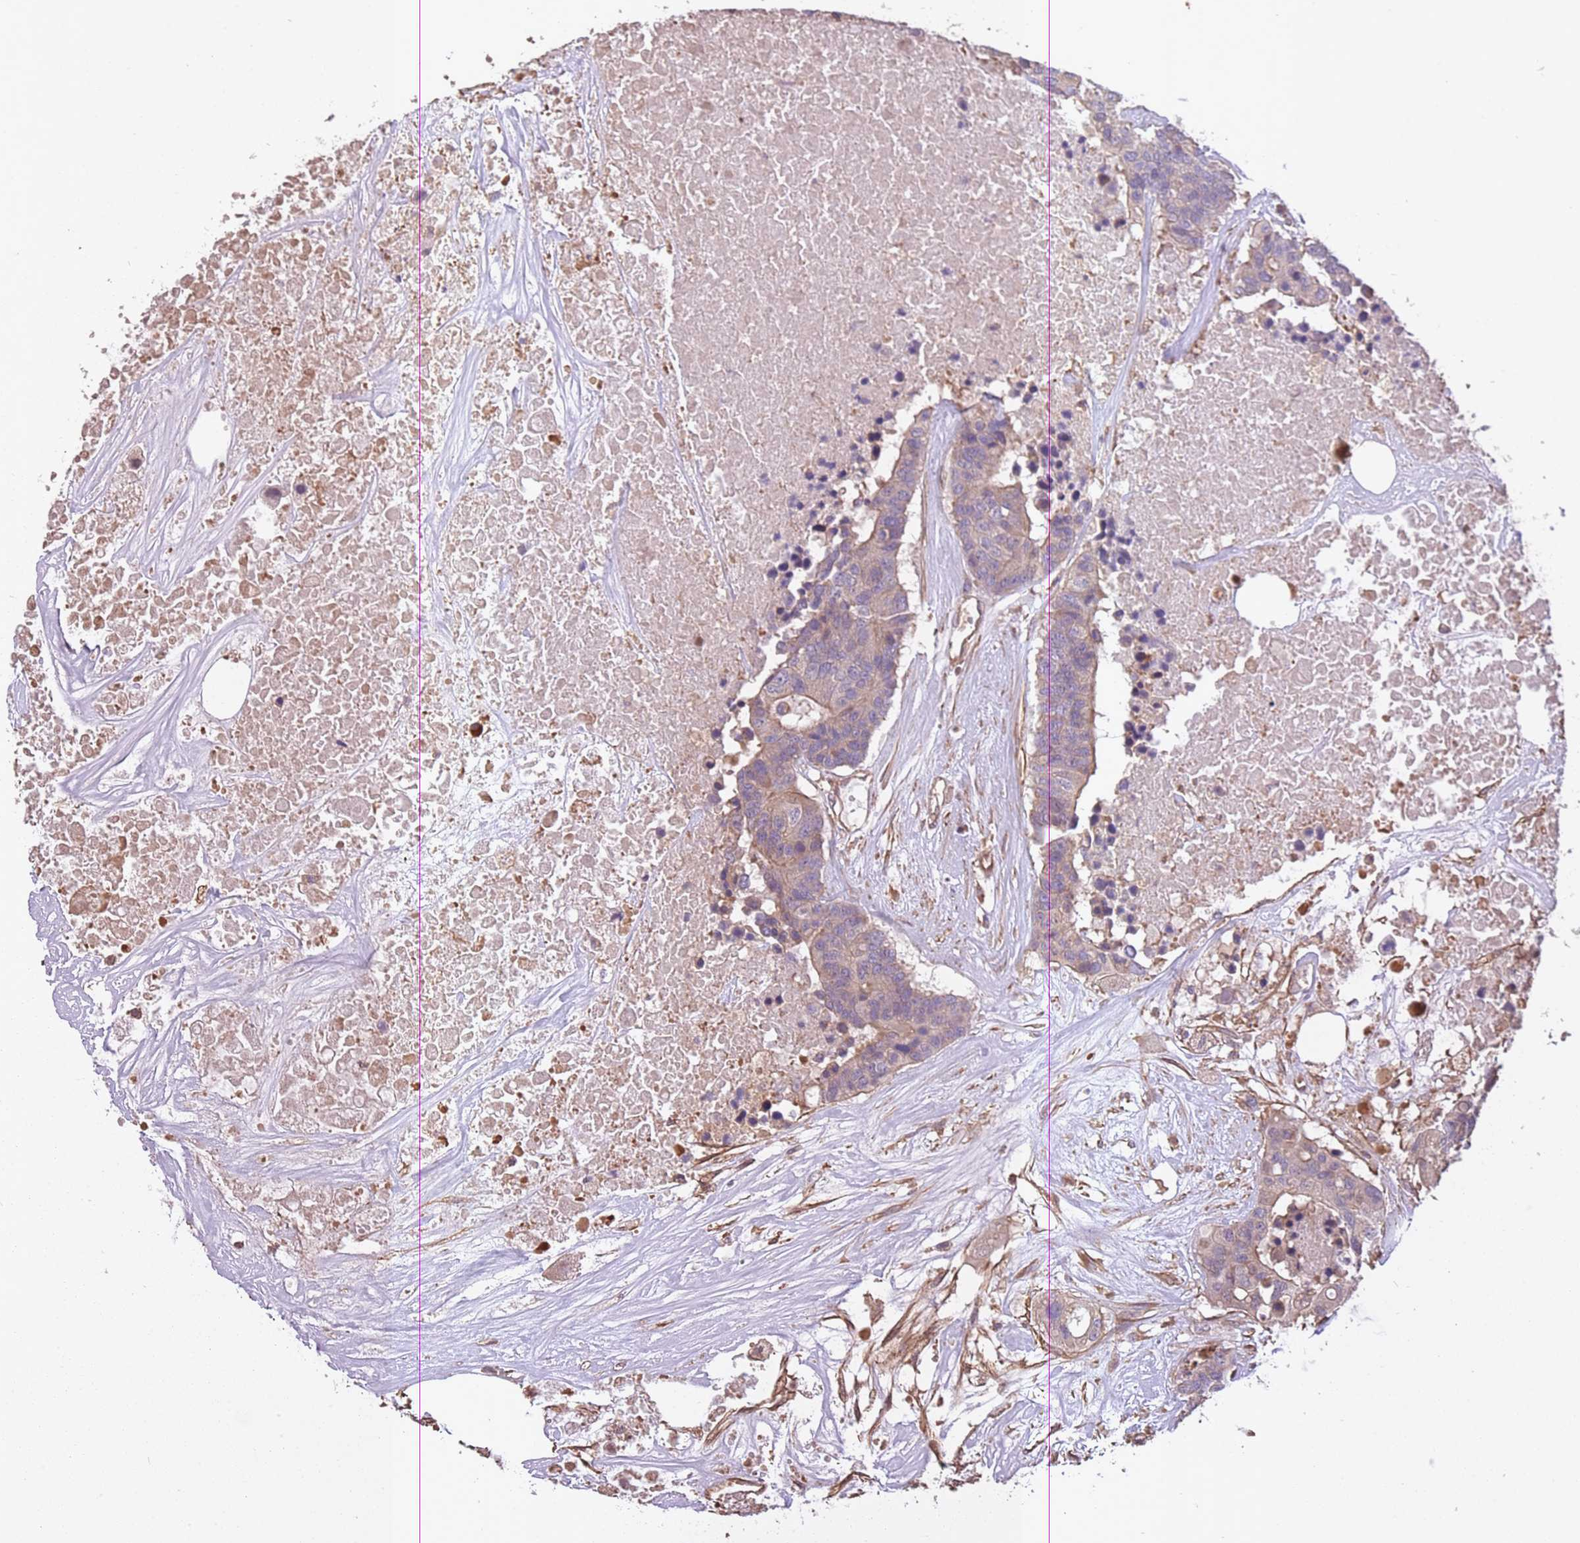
{"staining": {"intensity": "moderate", "quantity": "25%-75%", "location": "cytoplasmic/membranous"}, "tissue": "colorectal cancer", "cell_type": "Tumor cells", "image_type": "cancer", "snomed": [{"axis": "morphology", "description": "Adenocarcinoma, NOS"}, {"axis": "topography", "description": "Colon"}], "caption": "Tumor cells display medium levels of moderate cytoplasmic/membranous staining in about 25%-75% of cells in human adenocarcinoma (colorectal).", "gene": "ARMH3", "patient": {"sex": "male", "age": 77}}